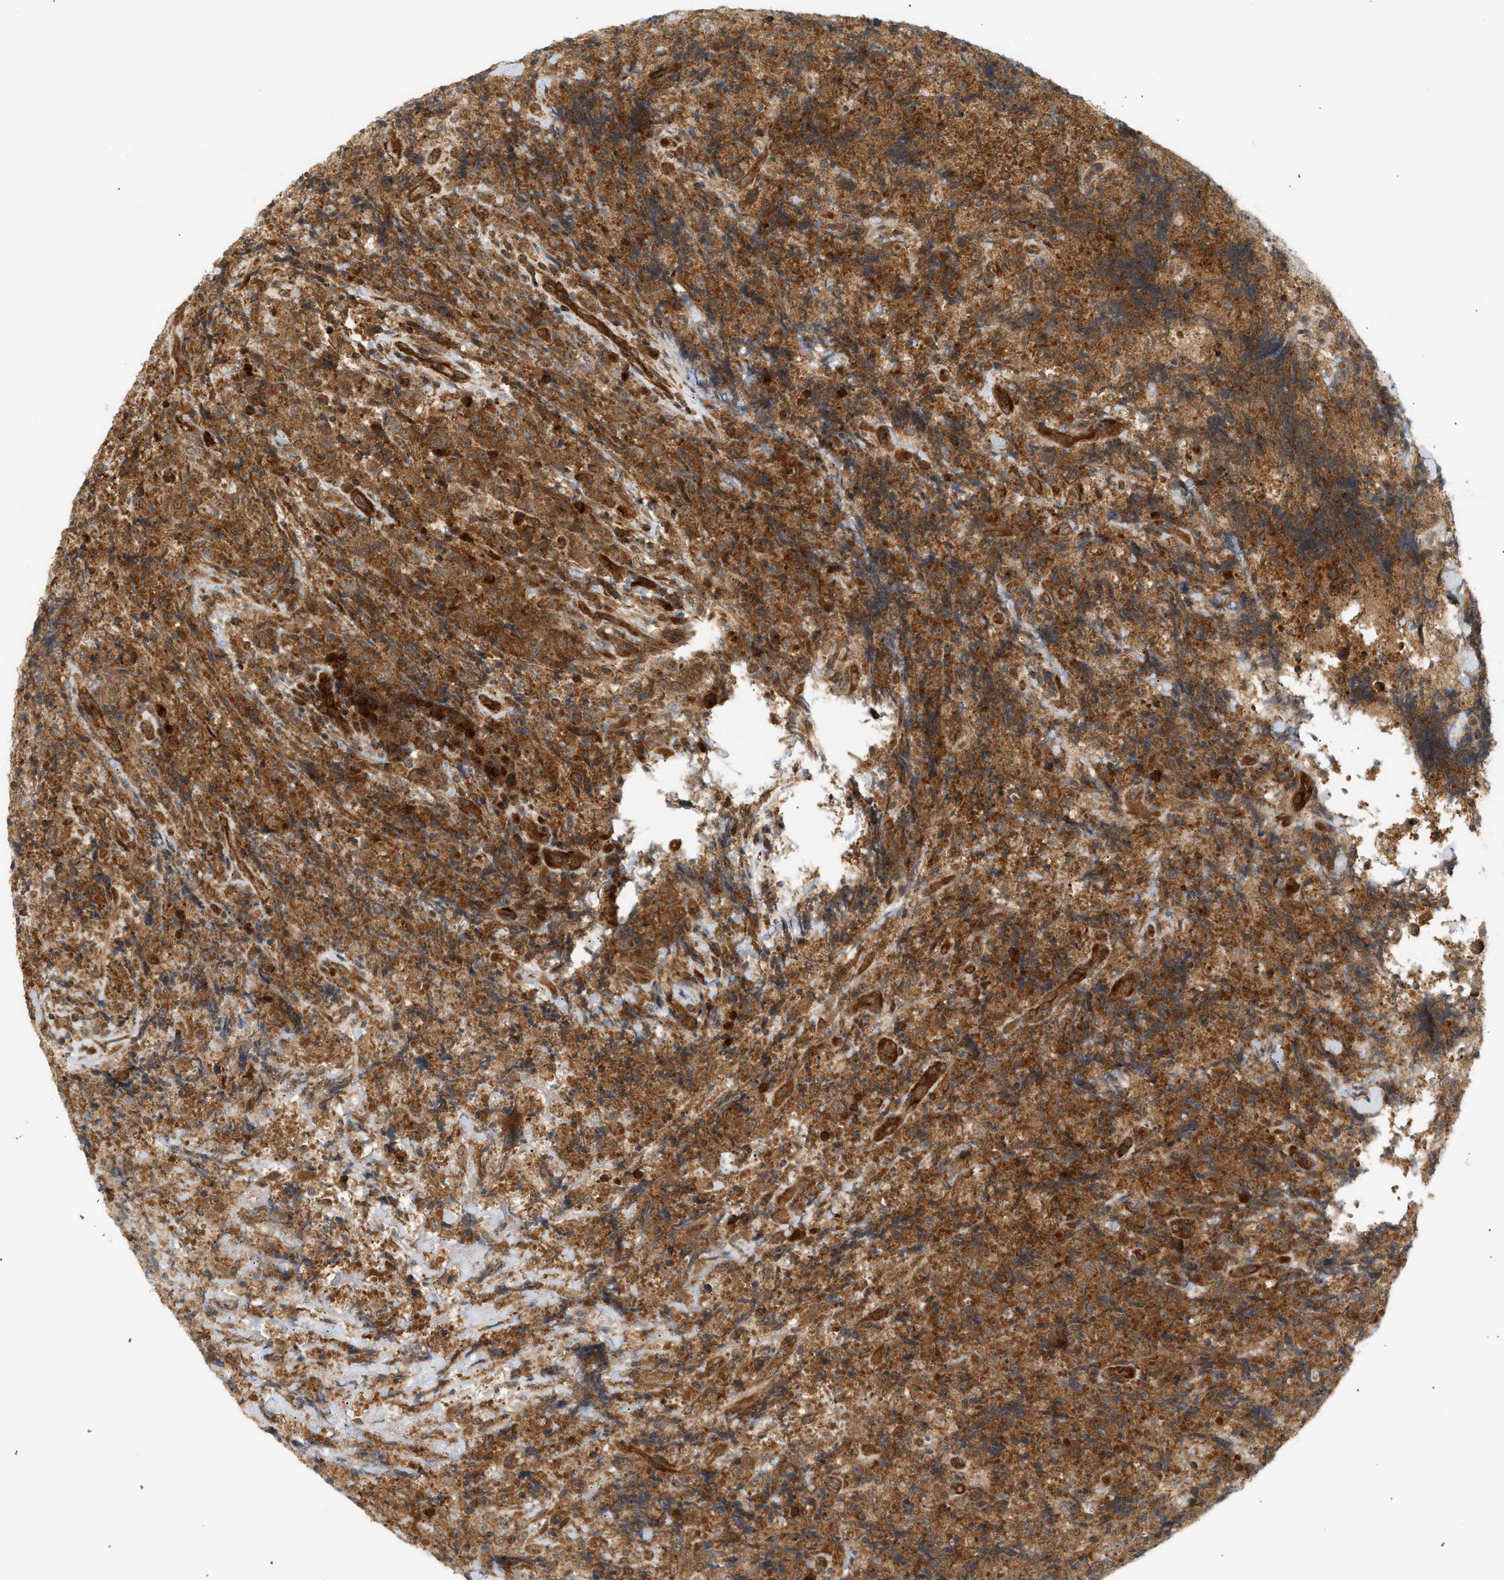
{"staining": {"intensity": "strong", "quantity": ">75%", "location": "cytoplasmic/membranous"}, "tissue": "lymphoma", "cell_type": "Tumor cells", "image_type": "cancer", "snomed": [{"axis": "morphology", "description": "Malignant lymphoma, non-Hodgkin's type, High grade"}, {"axis": "topography", "description": "Tonsil"}], "caption": "Tumor cells show high levels of strong cytoplasmic/membranous staining in approximately >75% of cells in human lymphoma.", "gene": "SHC1", "patient": {"sex": "female", "age": 36}}